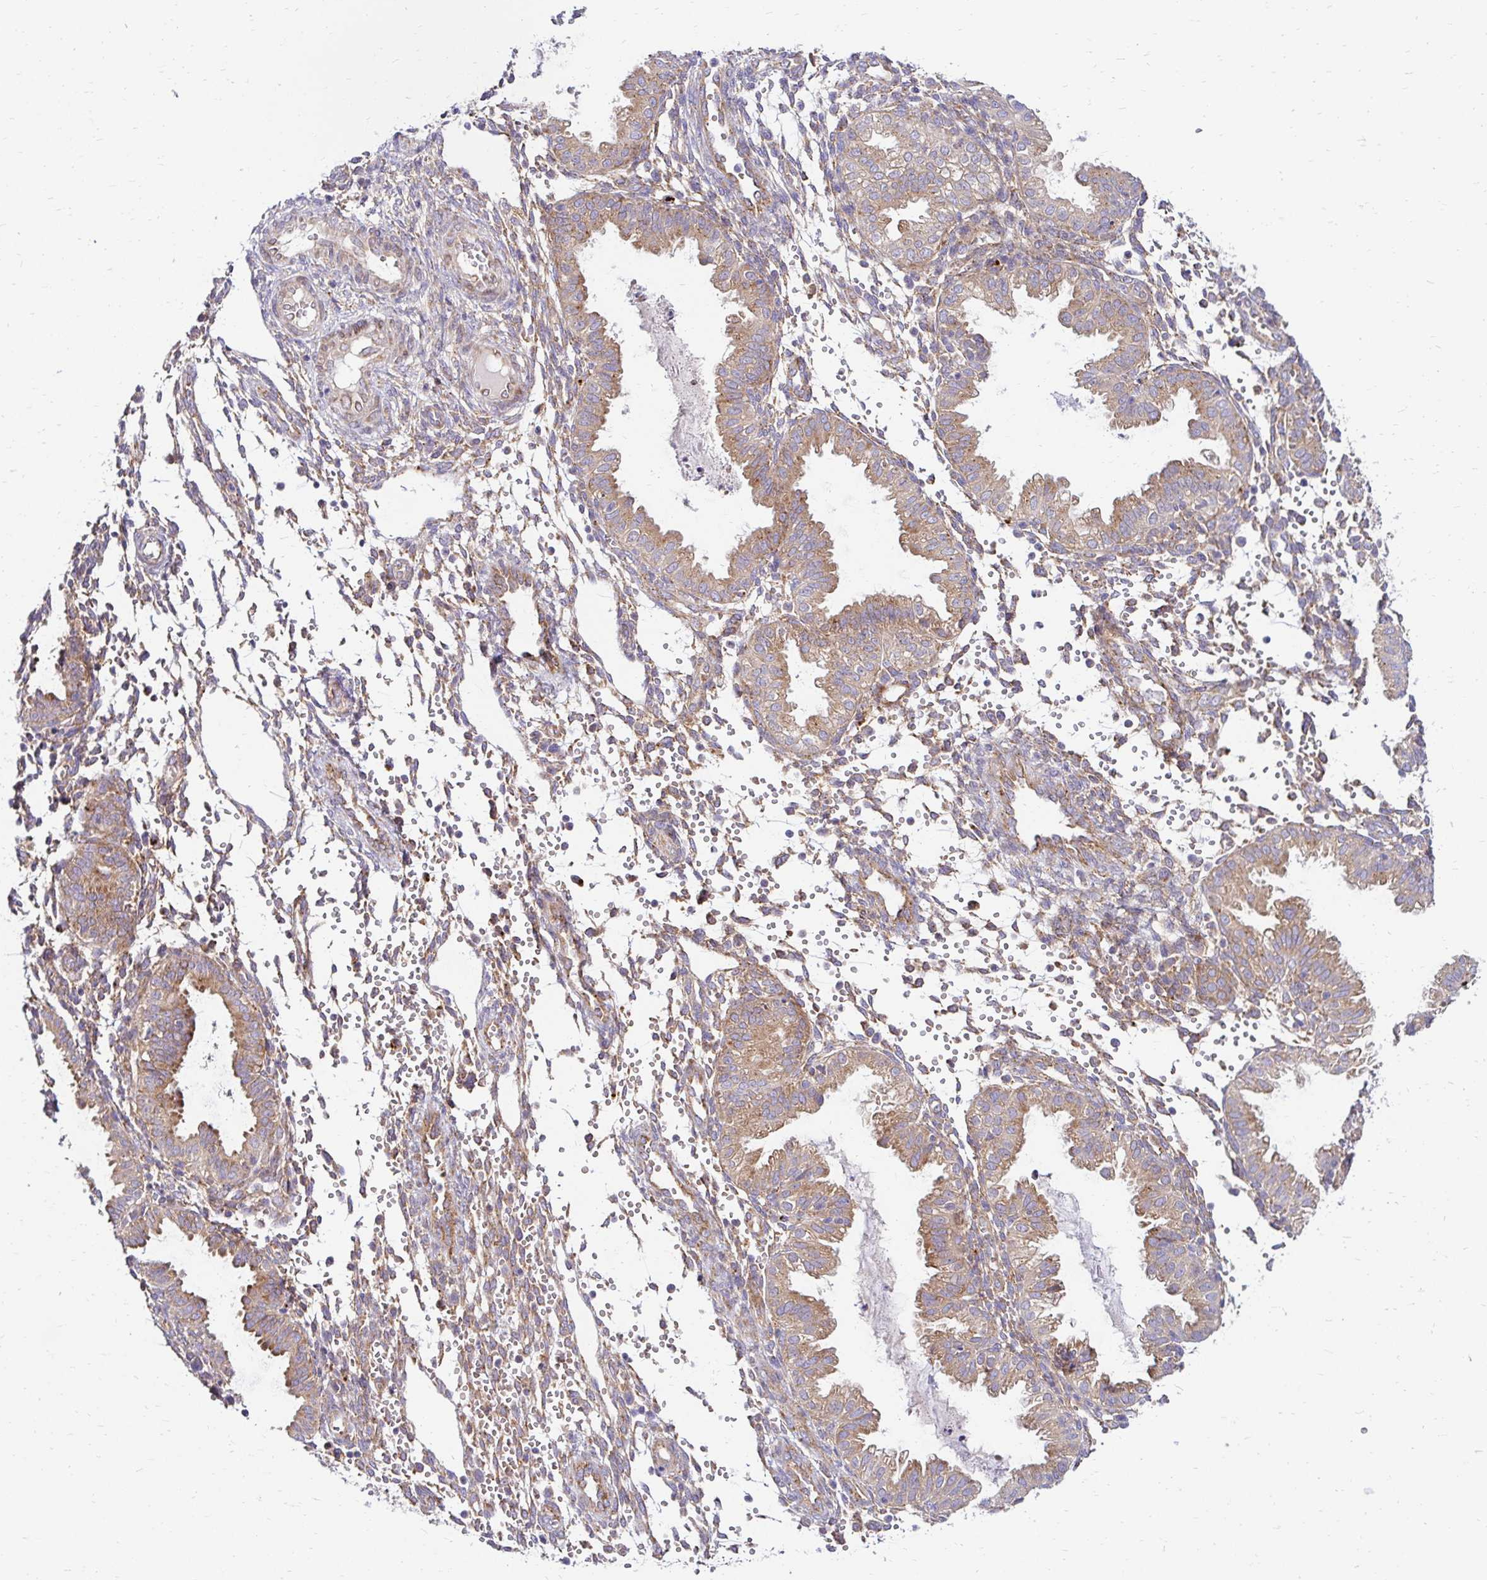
{"staining": {"intensity": "weak", "quantity": "<25%", "location": "cytoplasmic/membranous"}, "tissue": "endometrium", "cell_type": "Cells in endometrial stroma", "image_type": "normal", "snomed": [{"axis": "morphology", "description": "Normal tissue, NOS"}, {"axis": "topography", "description": "Endometrium"}], "caption": "There is no significant positivity in cells in endometrial stroma of endometrium. (Brightfield microscopy of DAB (3,3'-diaminobenzidine) immunohistochemistry at high magnification).", "gene": "IDUA", "patient": {"sex": "female", "age": 33}}